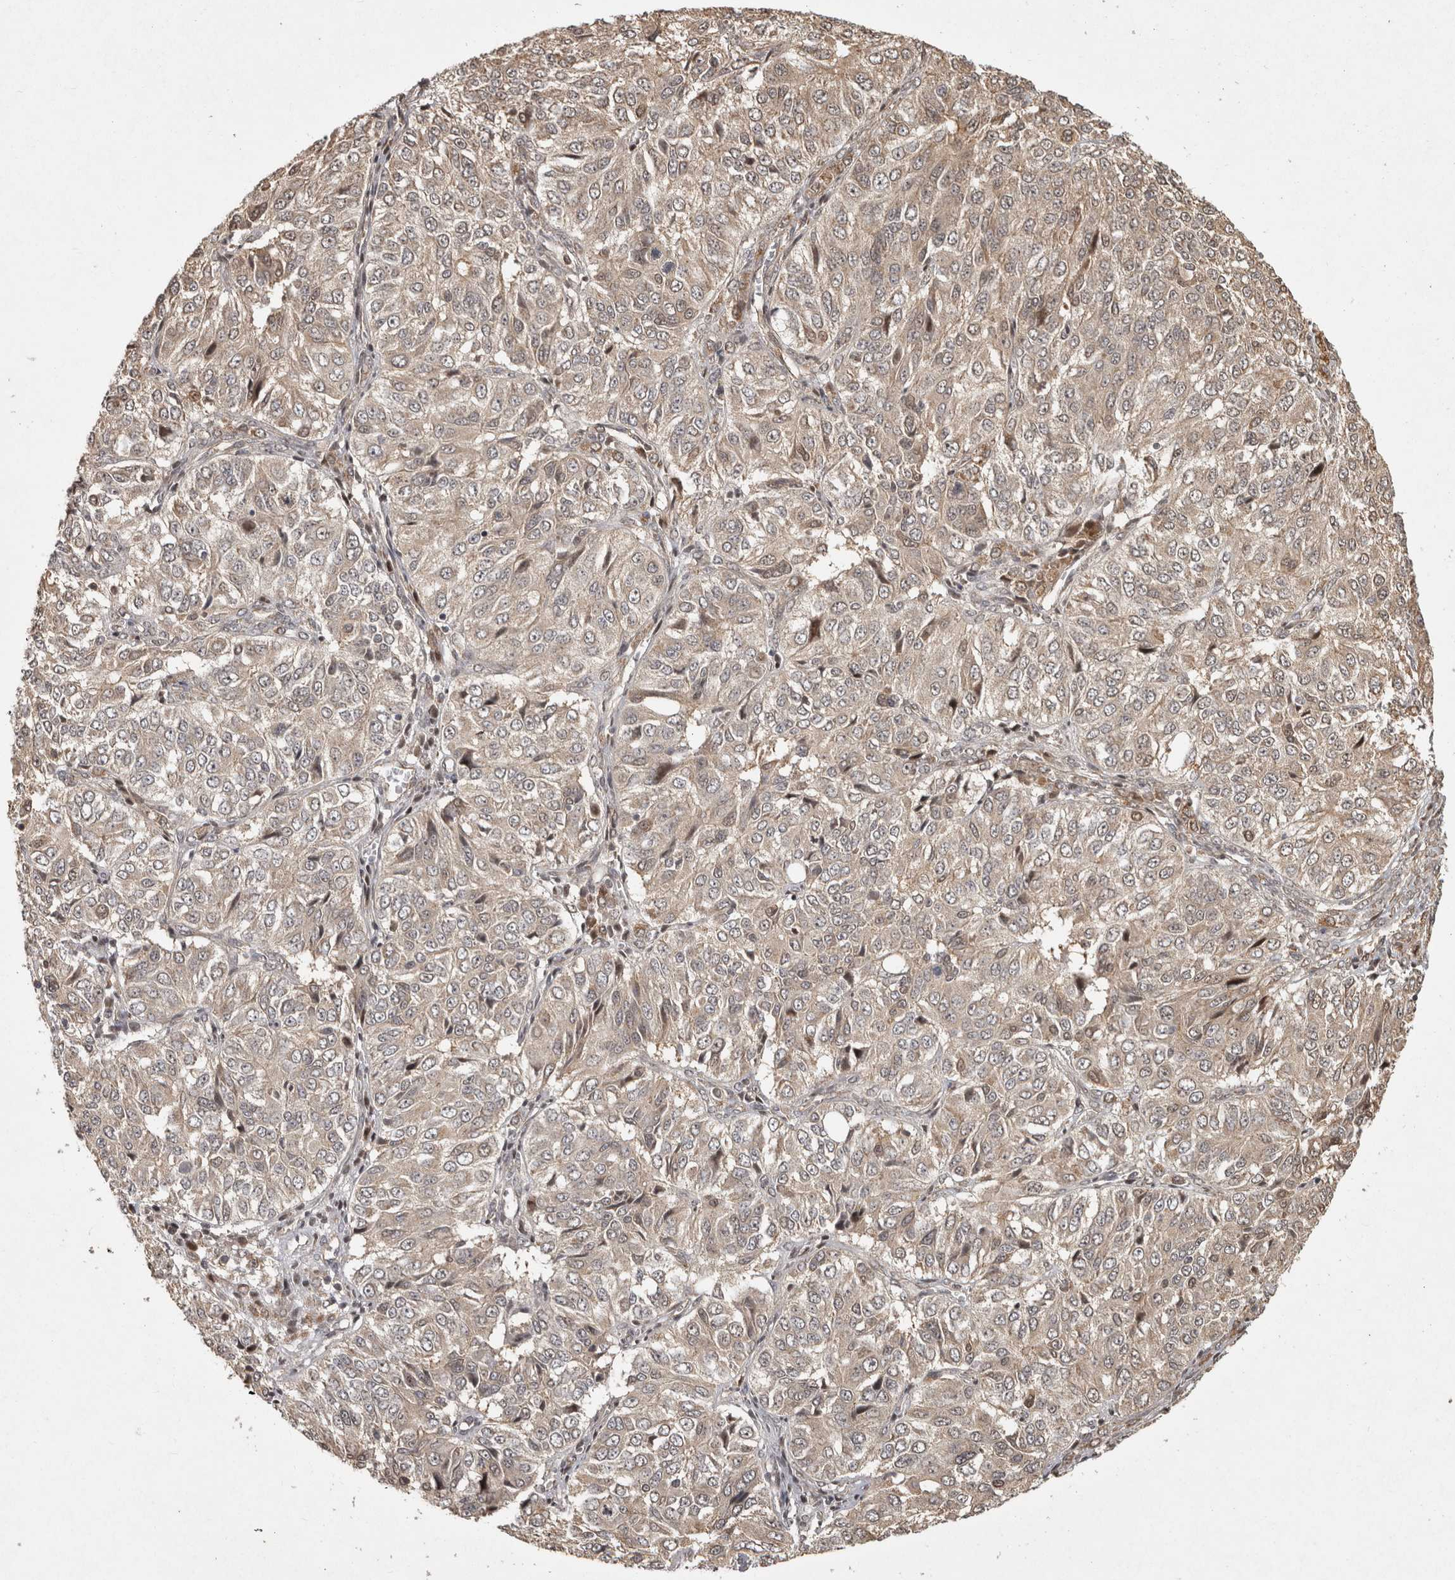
{"staining": {"intensity": "weak", "quantity": ">75%", "location": "cytoplasmic/membranous"}, "tissue": "ovarian cancer", "cell_type": "Tumor cells", "image_type": "cancer", "snomed": [{"axis": "morphology", "description": "Carcinoma, endometroid"}, {"axis": "topography", "description": "Ovary"}], "caption": "Immunohistochemistry (IHC) histopathology image of human ovarian cancer stained for a protein (brown), which displays low levels of weak cytoplasmic/membranous expression in approximately >75% of tumor cells.", "gene": "CAMSAP2", "patient": {"sex": "female", "age": 51}}